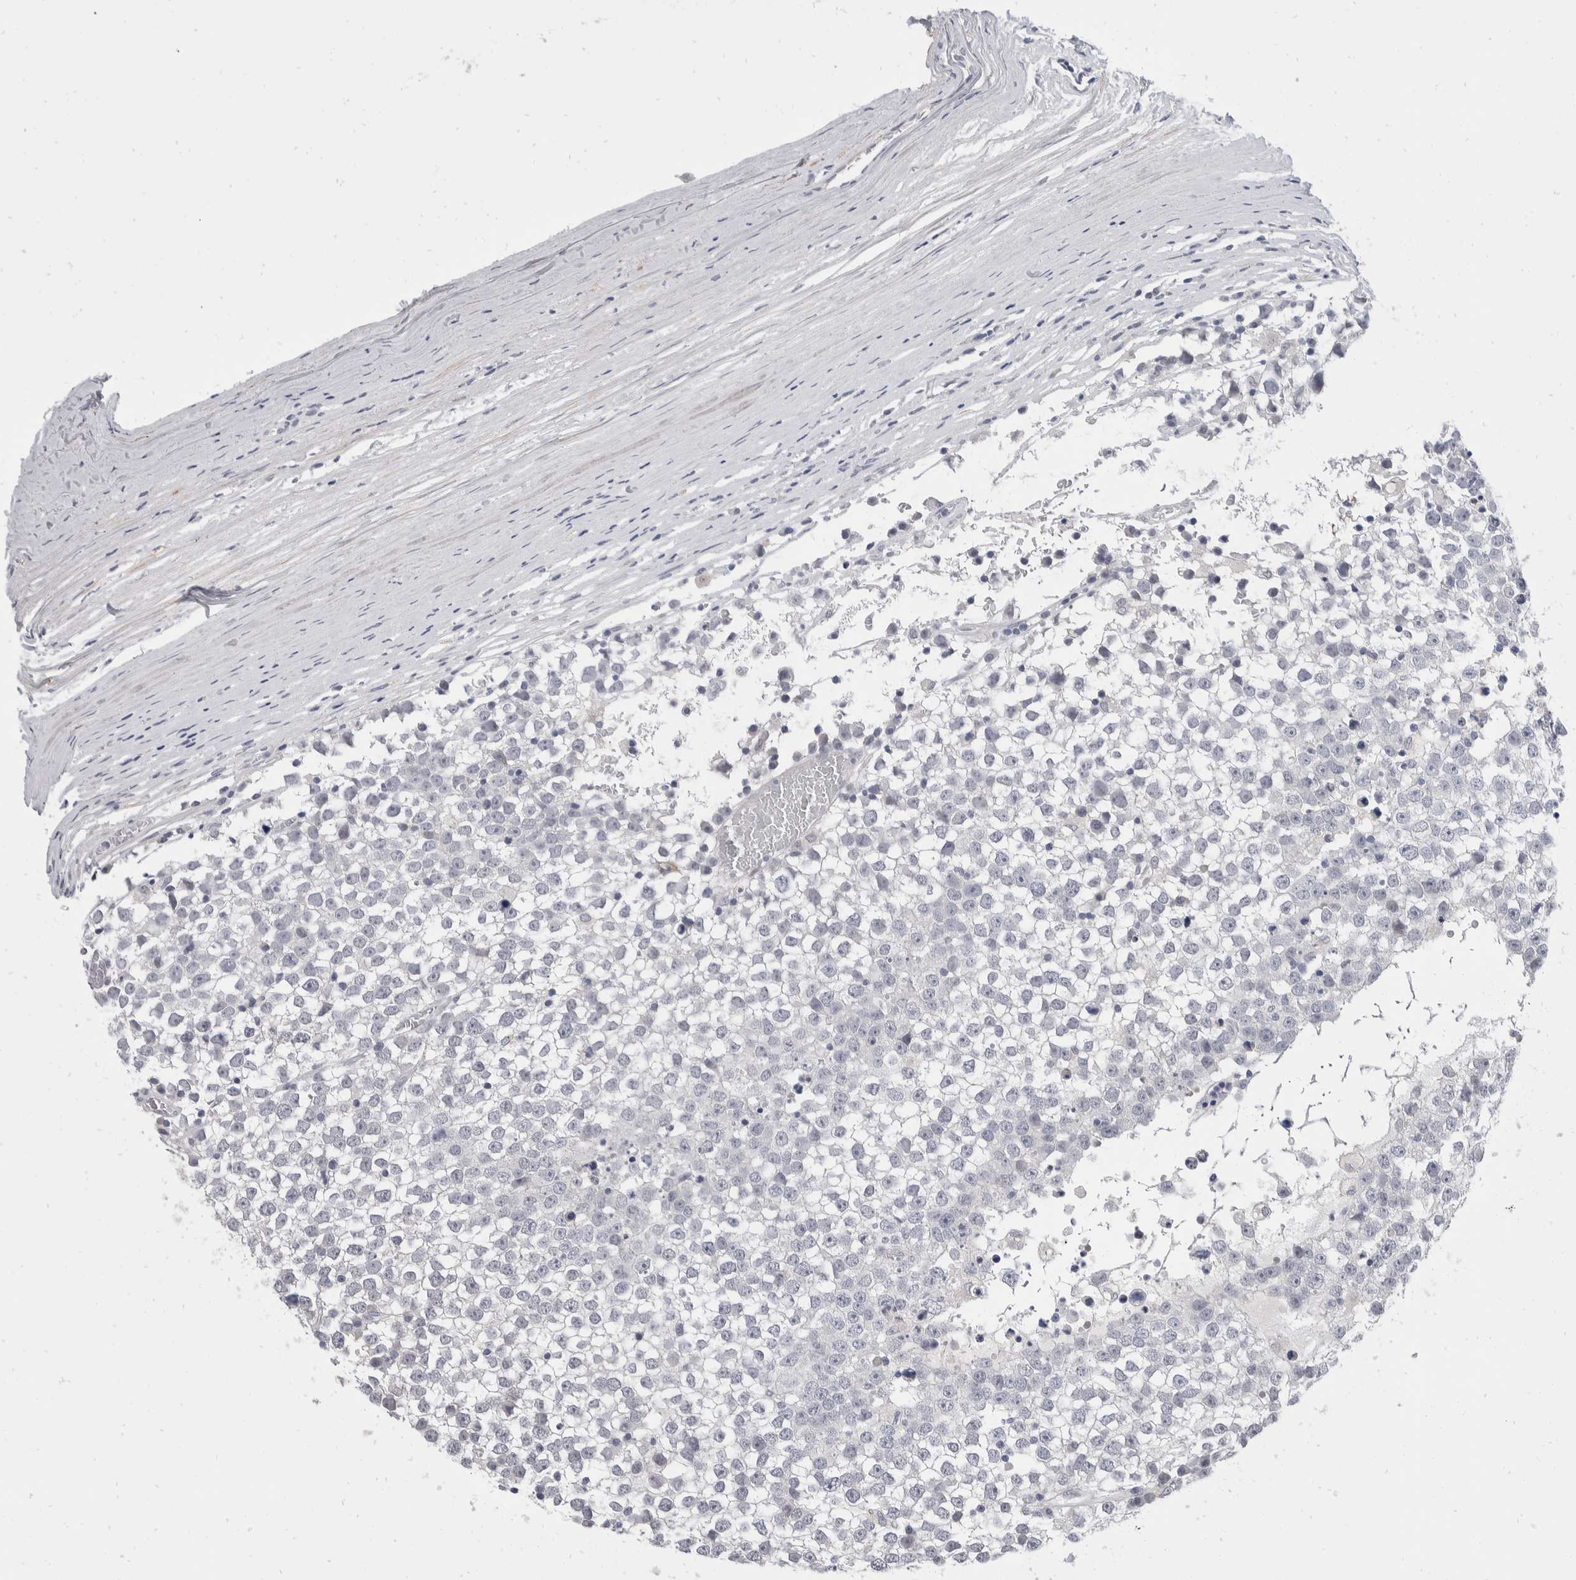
{"staining": {"intensity": "negative", "quantity": "none", "location": "none"}, "tissue": "testis cancer", "cell_type": "Tumor cells", "image_type": "cancer", "snomed": [{"axis": "morphology", "description": "Seminoma, NOS"}, {"axis": "topography", "description": "Testis"}], "caption": "A histopathology image of human testis seminoma is negative for staining in tumor cells. Brightfield microscopy of immunohistochemistry stained with DAB (brown) and hematoxylin (blue), captured at high magnification.", "gene": "CATSPERD", "patient": {"sex": "male", "age": 65}}